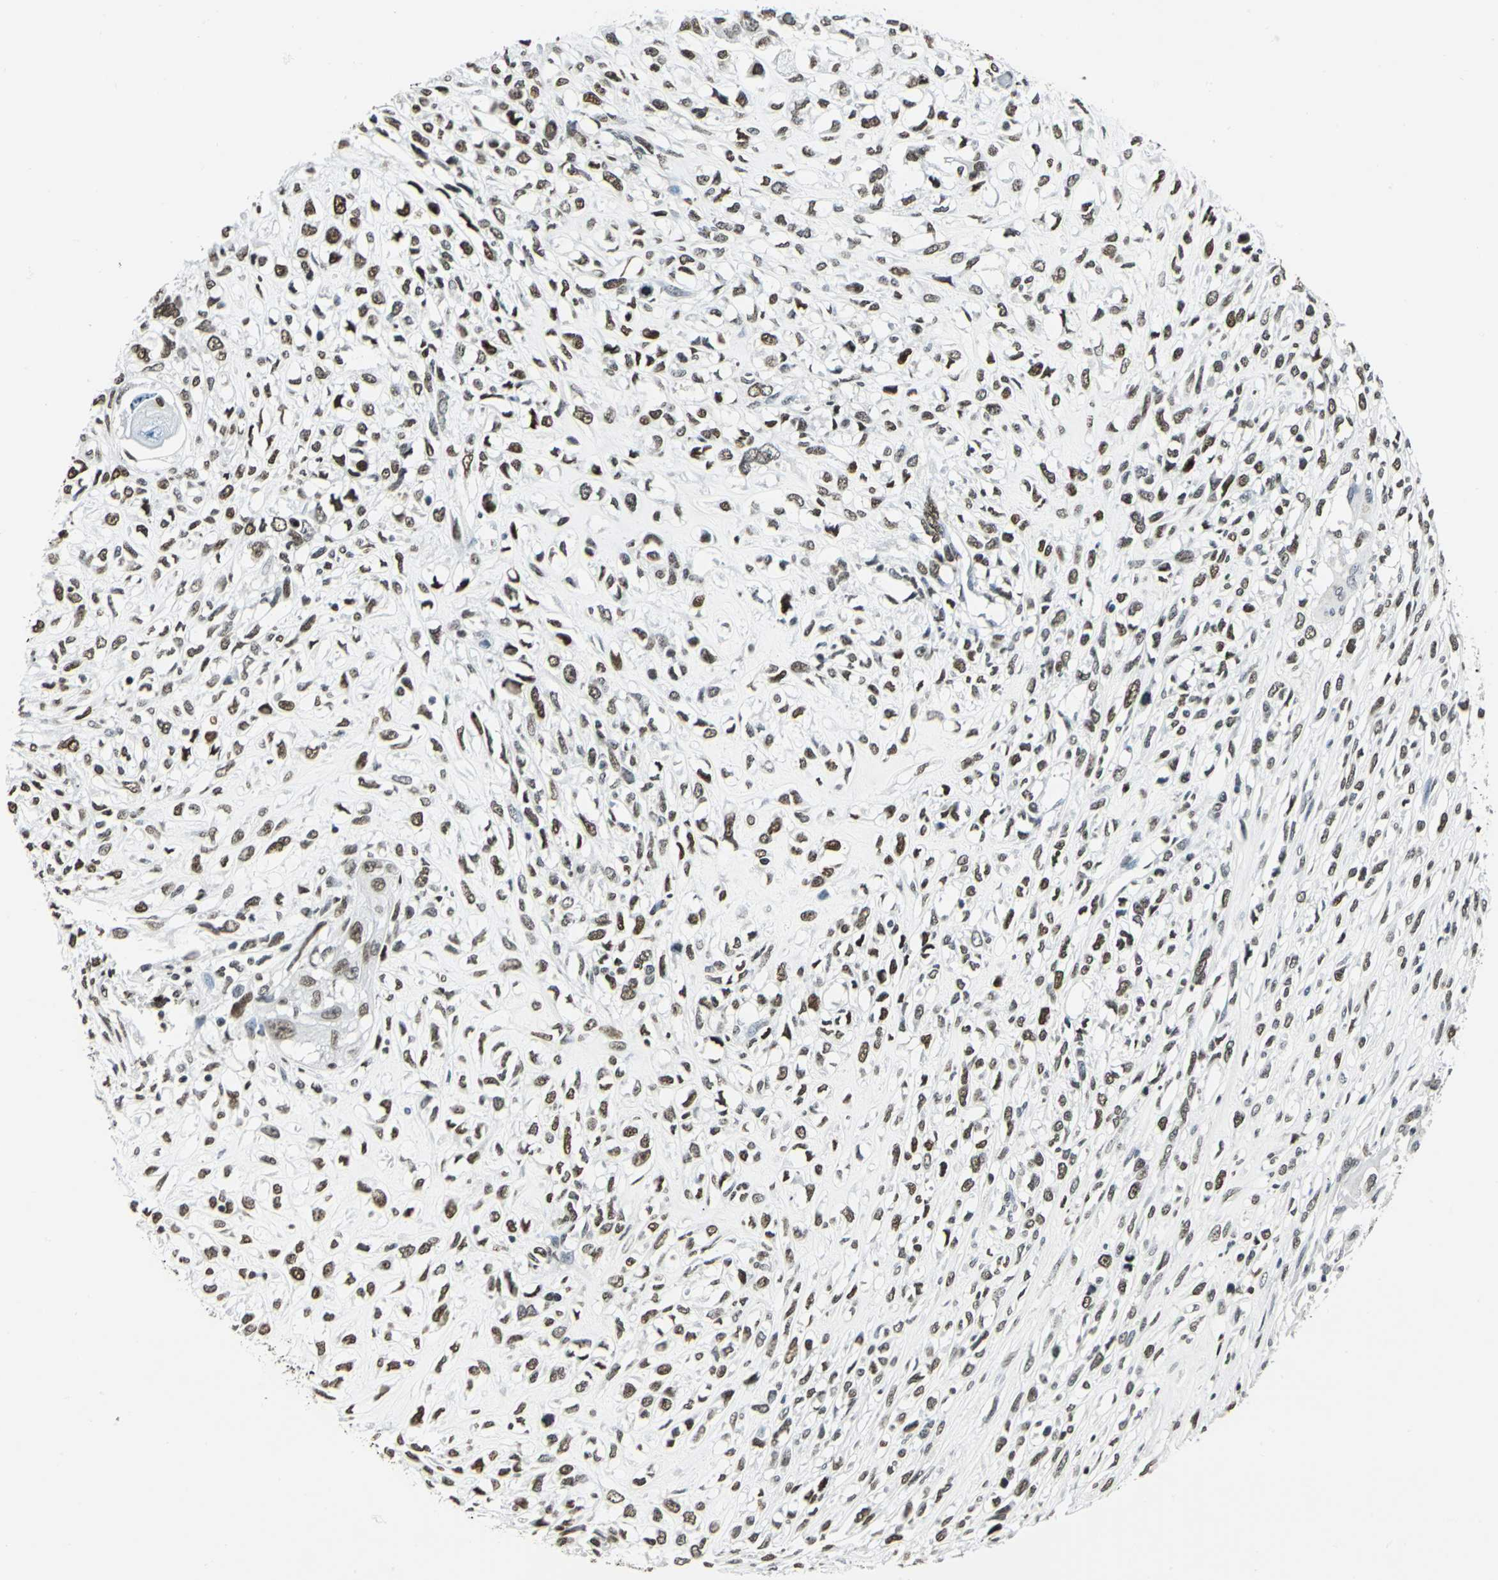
{"staining": {"intensity": "strong", "quantity": ">75%", "location": "nuclear"}, "tissue": "head and neck cancer", "cell_type": "Tumor cells", "image_type": "cancer", "snomed": [{"axis": "morphology", "description": "Necrosis, NOS"}, {"axis": "morphology", "description": "Neoplasm, malignant, NOS"}, {"axis": "topography", "description": "Salivary gland"}, {"axis": "topography", "description": "Head-Neck"}], "caption": "Immunohistochemical staining of human head and neck cancer demonstrates high levels of strong nuclear staining in about >75% of tumor cells.", "gene": "MCM4", "patient": {"sex": "male", "age": 43}}